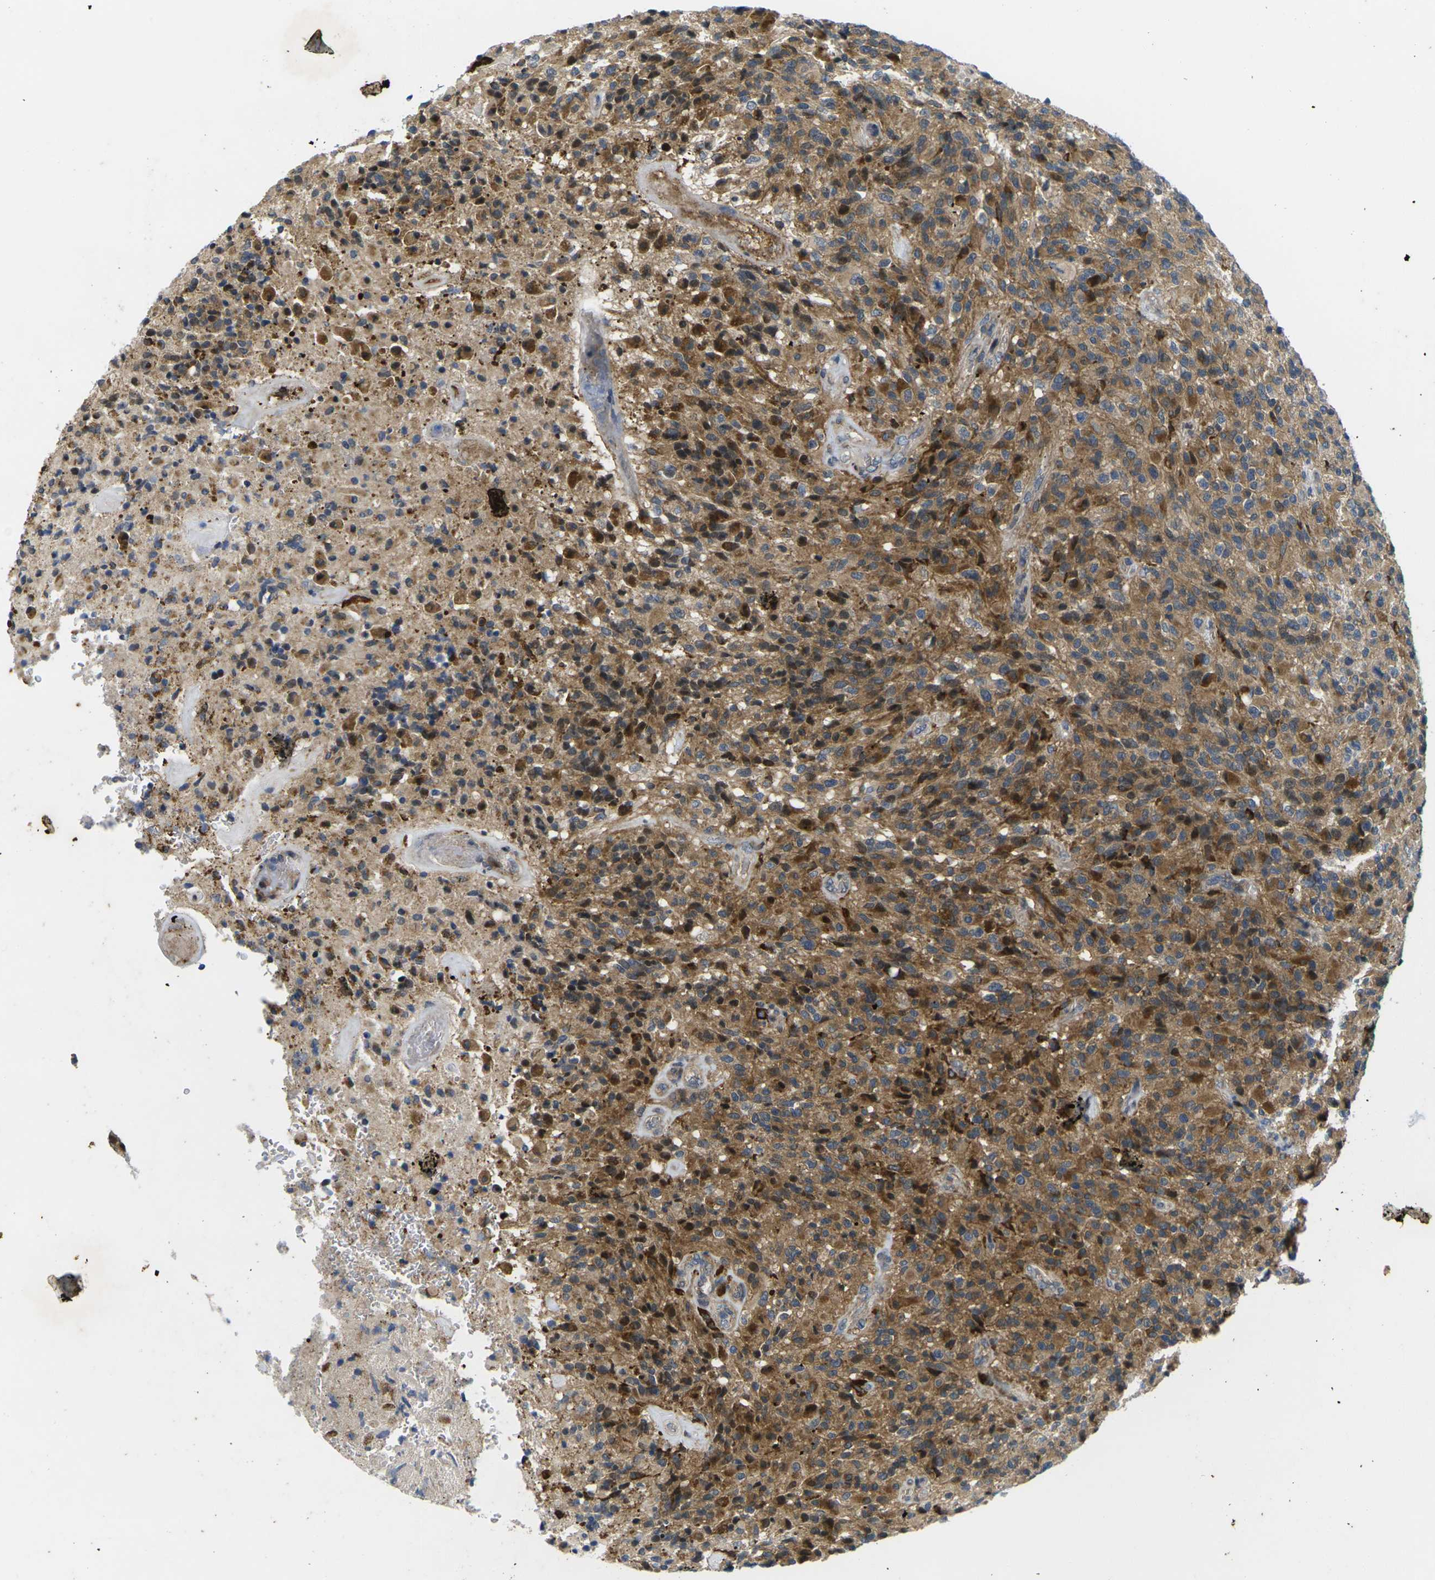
{"staining": {"intensity": "moderate", "quantity": ">75%", "location": "cytoplasmic/membranous"}, "tissue": "glioma", "cell_type": "Tumor cells", "image_type": "cancer", "snomed": [{"axis": "morphology", "description": "Glioma, malignant, High grade"}, {"axis": "topography", "description": "Brain"}], "caption": "Human high-grade glioma (malignant) stained with a protein marker exhibits moderate staining in tumor cells.", "gene": "ROBO2", "patient": {"sex": "male", "age": 71}}